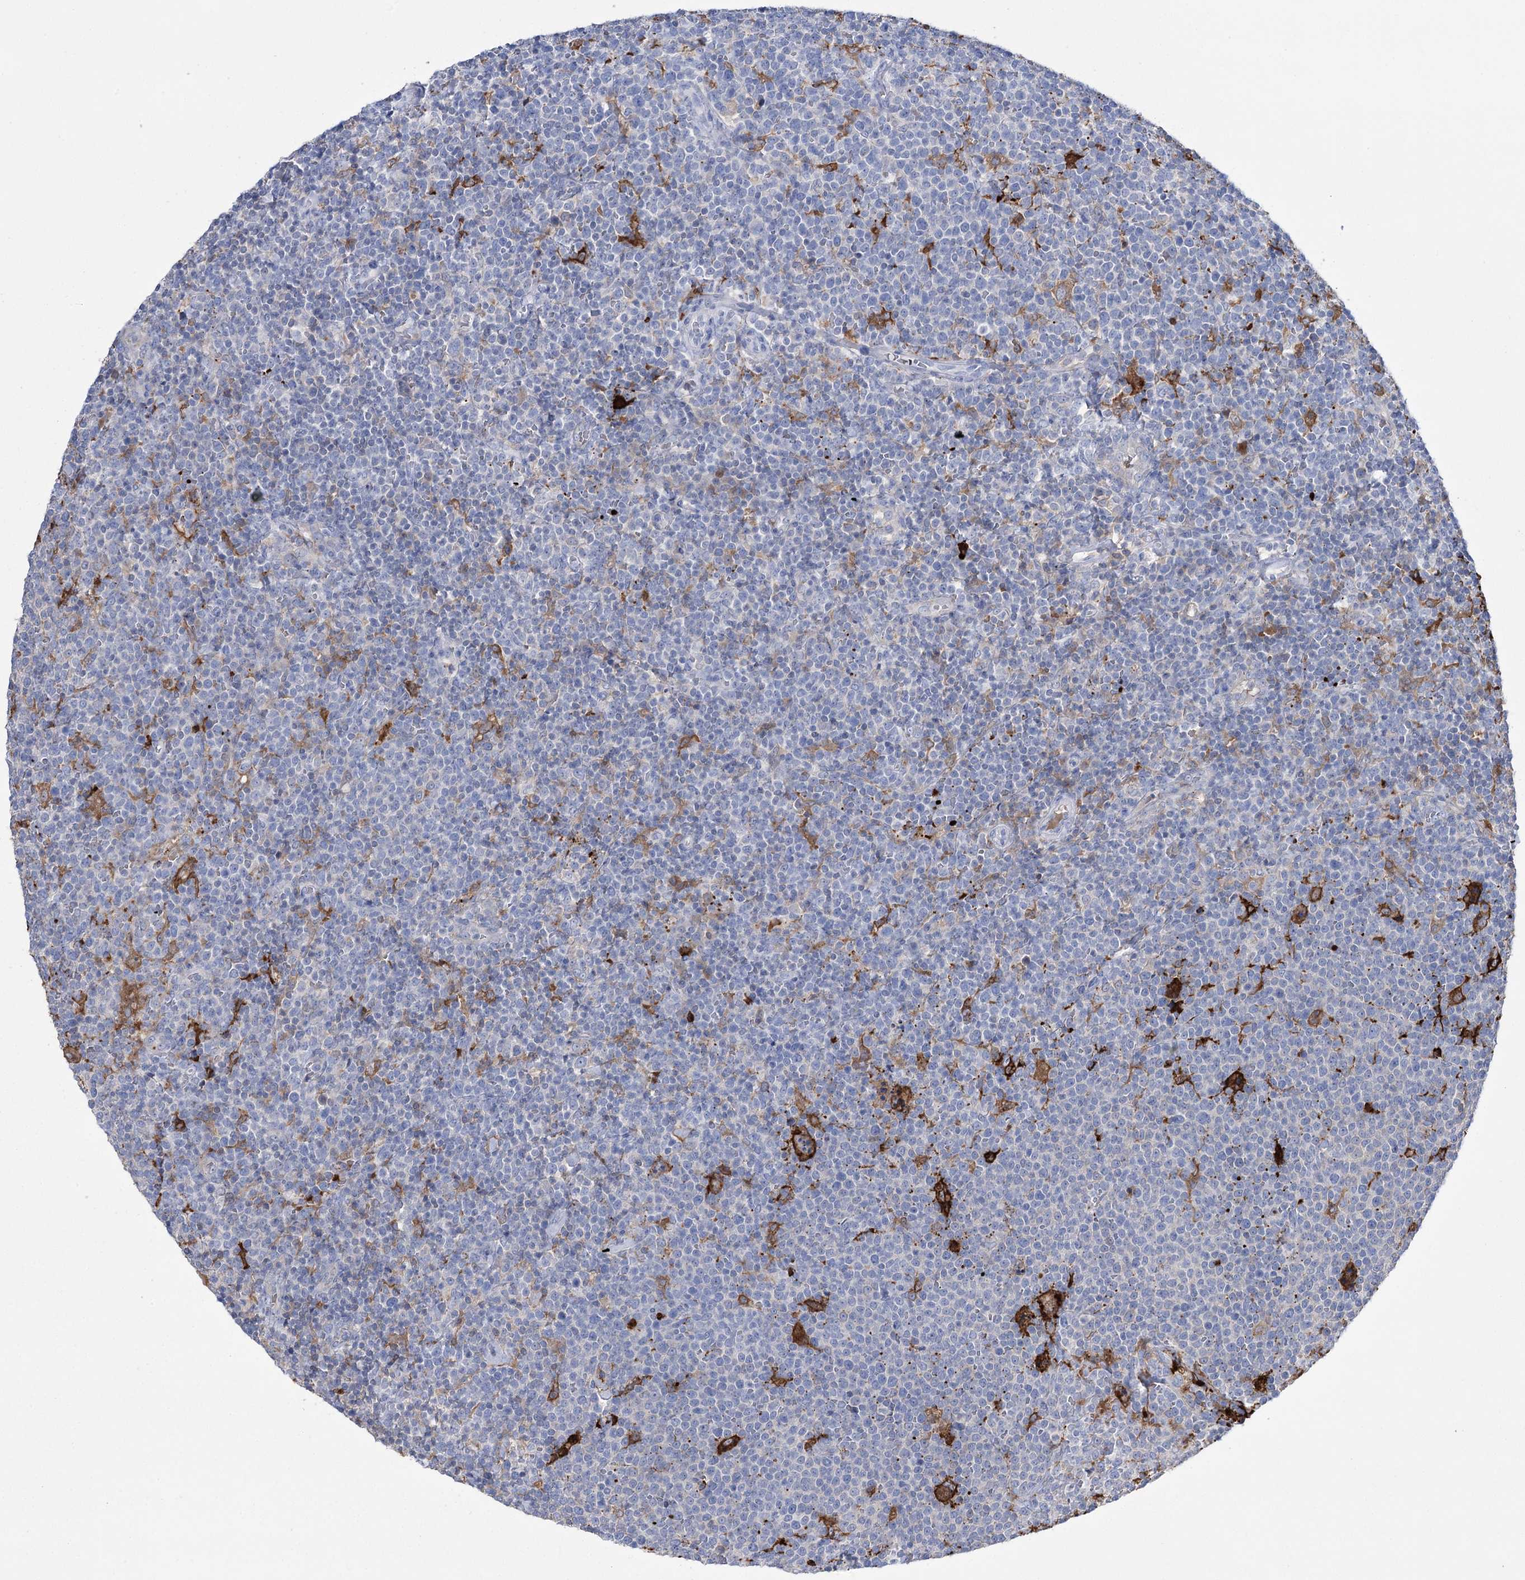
{"staining": {"intensity": "negative", "quantity": "none", "location": "none"}, "tissue": "lymphoma", "cell_type": "Tumor cells", "image_type": "cancer", "snomed": [{"axis": "morphology", "description": "Malignant lymphoma, non-Hodgkin's type, High grade"}, {"axis": "topography", "description": "Lymph node"}], "caption": "There is no significant expression in tumor cells of high-grade malignant lymphoma, non-Hodgkin's type.", "gene": "ZNF622", "patient": {"sex": "male", "age": 61}}